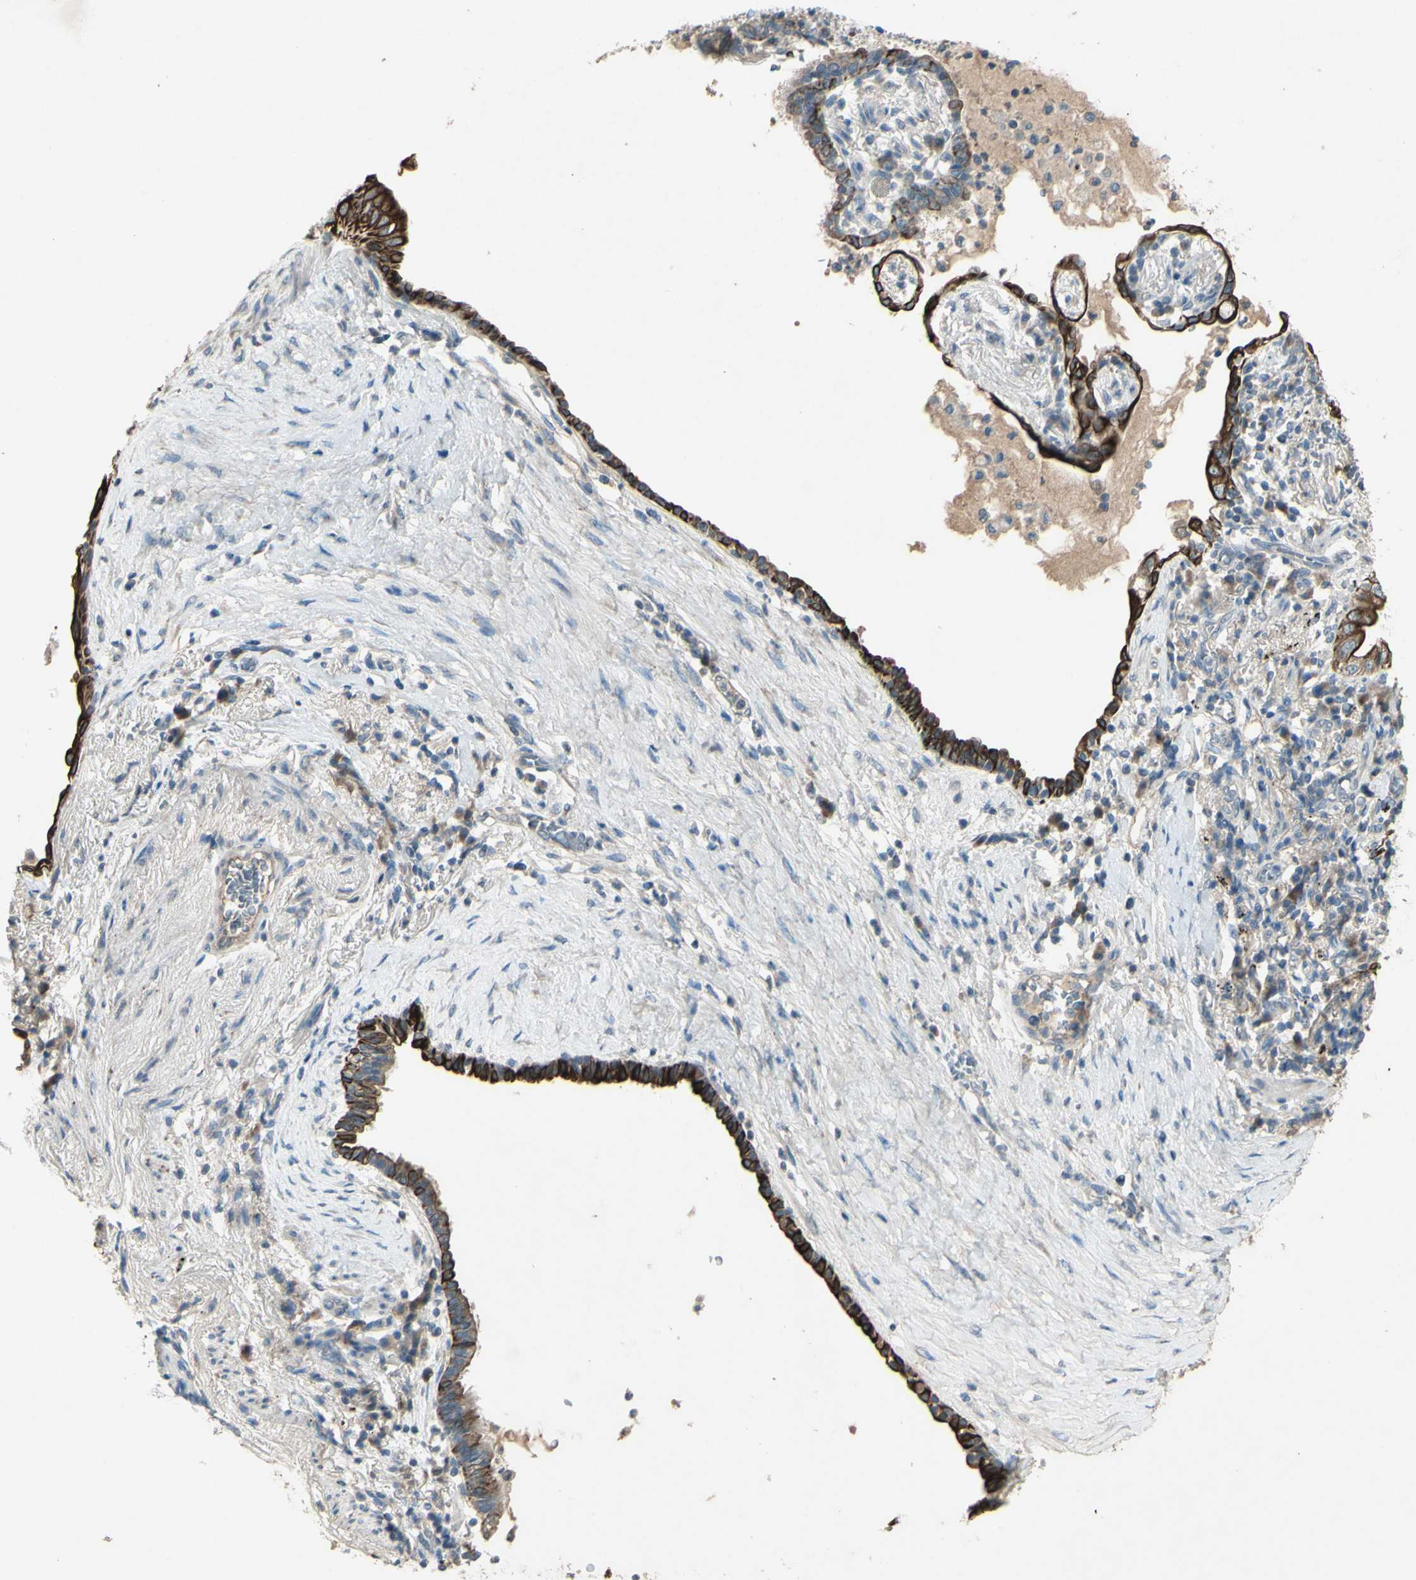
{"staining": {"intensity": "strong", "quantity": ">75%", "location": "cytoplasmic/membranous"}, "tissue": "lung cancer", "cell_type": "Tumor cells", "image_type": "cancer", "snomed": [{"axis": "morphology", "description": "Adenocarcinoma, NOS"}, {"axis": "topography", "description": "Lung"}], "caption": "Human lung cancer (adenocarcinoma) stained with a protein marker exhibits strong staining in tumor cells.", "gene": "TIMM21", "patient": {"sex": "female", "age": 70}}